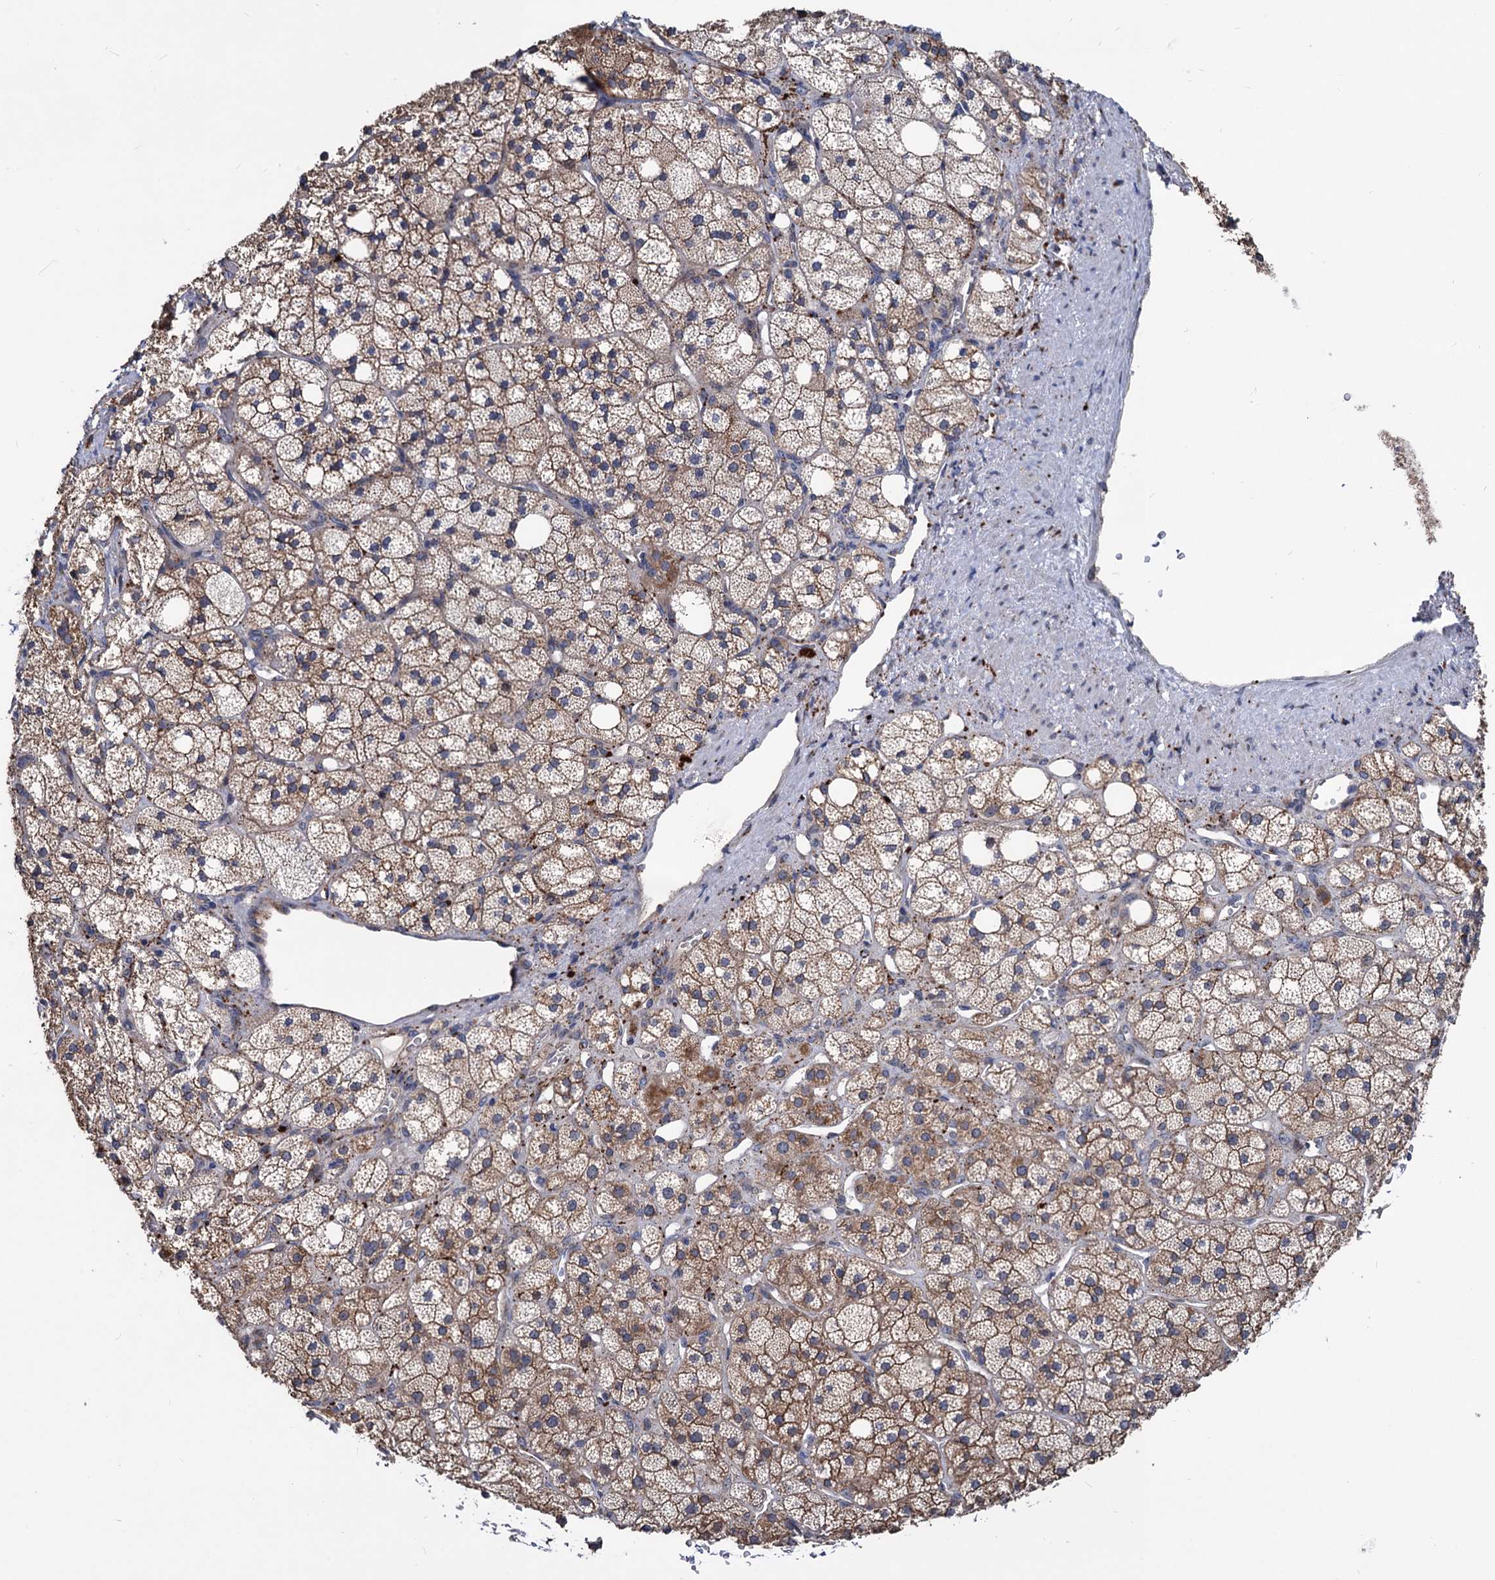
{"staining": {"intensity": "moderate", "quantity": ">75%", "location": "cytoplasmic/membranous"}, "tissue": "adrenal gland", "cell_type": "Glandular cells", "image_type": "normal", "snomed": [{"axis": "morphology", "description": "Normal tissue, NOS"}, {"axis": "topography", "description": "Adrenal gland"}], "caption": "High-power microscopy captured an immunohistochemistry (IHC) photomicrograph of unremarkable adrenal gland, revealing moderate cytoplasmic/membranous expression in about >75% of glandular cells.", "gene": "SMAGP", "patient": {"sex": "male", "age": 61}}